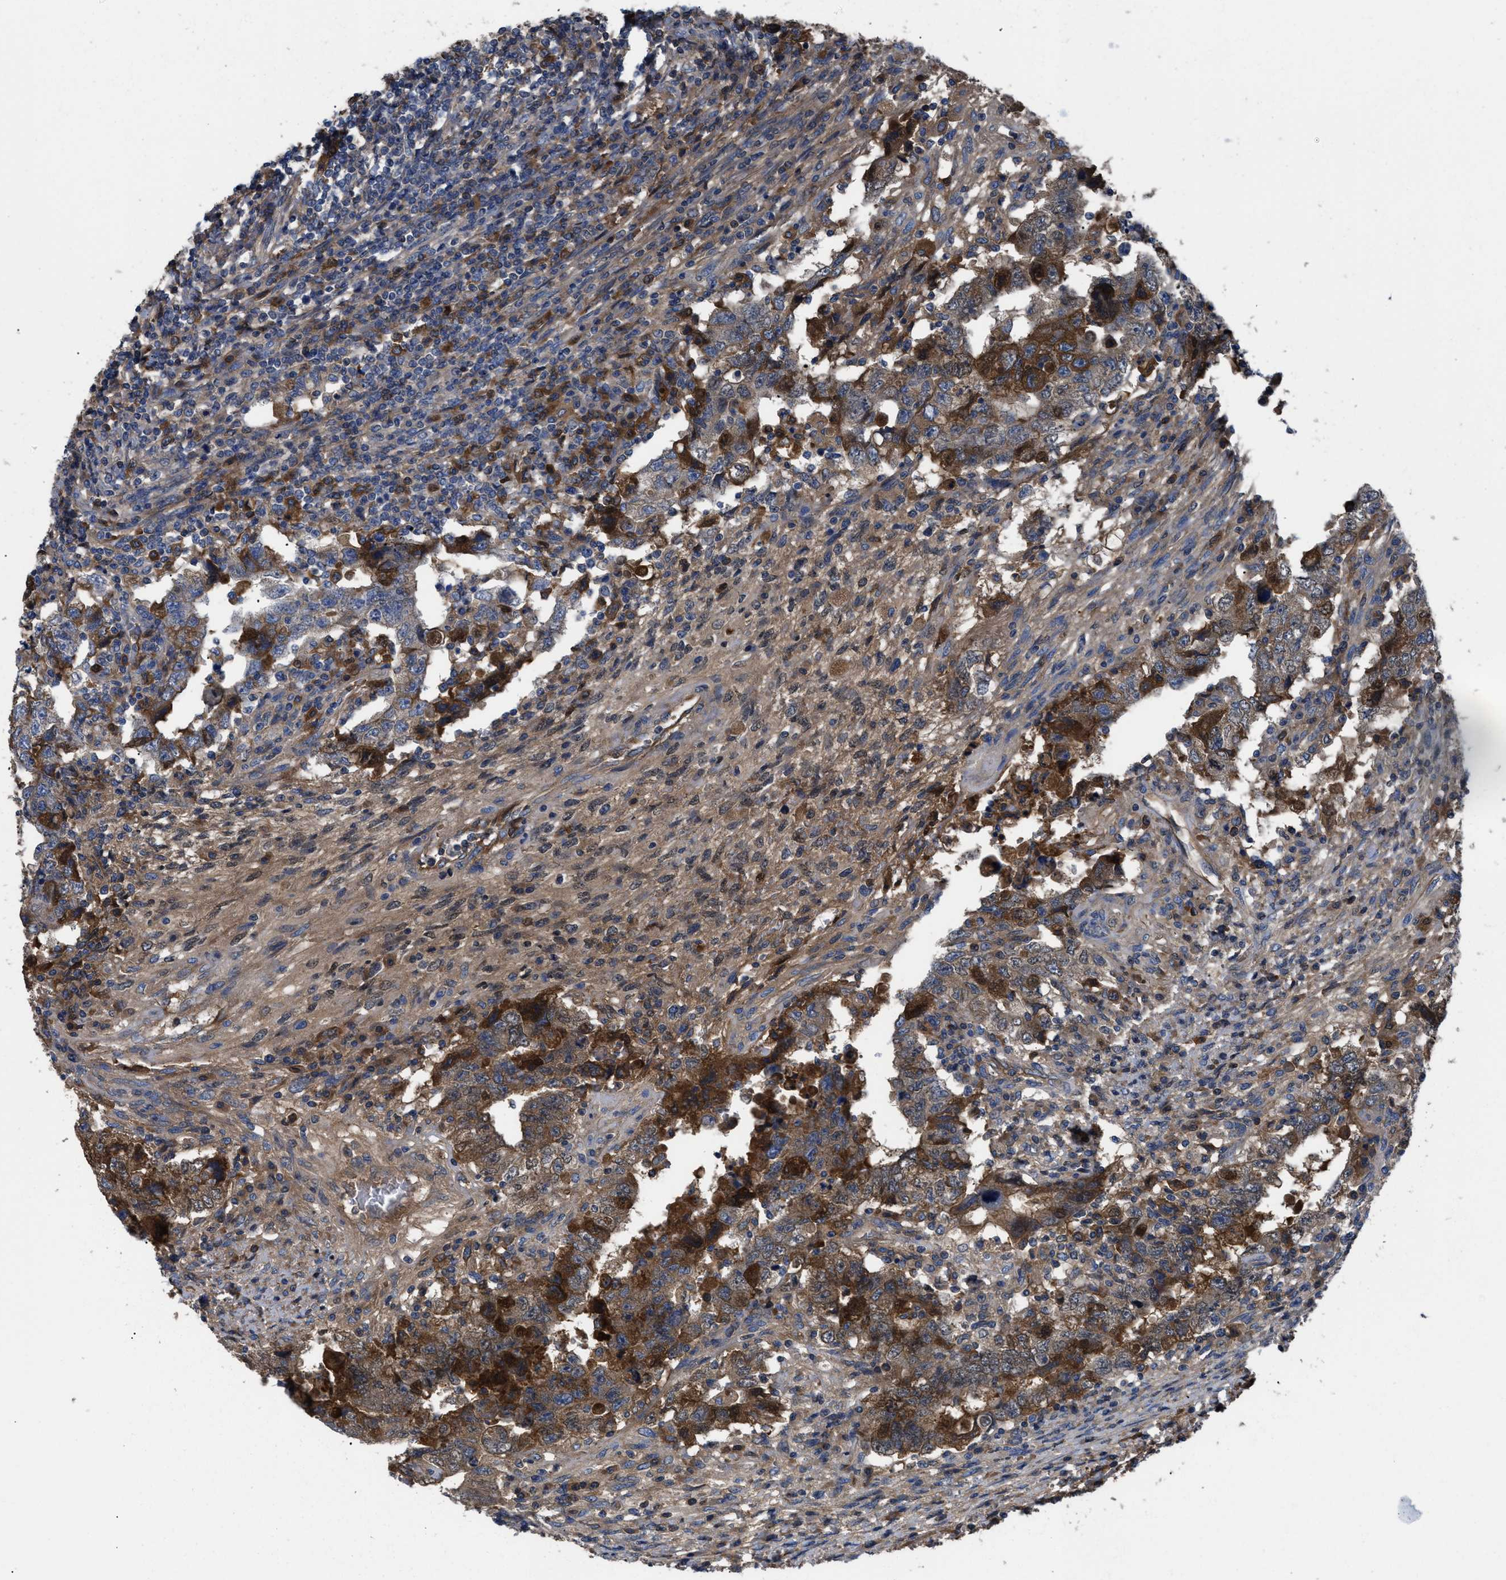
{"staining": {"intensity": "strong", "quantity": ">75%", "location": "cytoplasmic/membranous"}, "tissue": "testis cancer", "cell_type": "Tumor cells", "image_type": "cancer", "snomed": [{"axis": "morphology", "description": "Carcinoma, Embryonal, NOS"}, {"axis": "topography", "description": "Testis"}], "caption": "About >75% of tumor cells in testis embryonal carcinoma reveal strong cytoplasmic/membranous protein positivity as visualized by brown immunohistochemical staining.", "gene": "SERPINA6", "patient": {"sex": "male", "age": 26}}